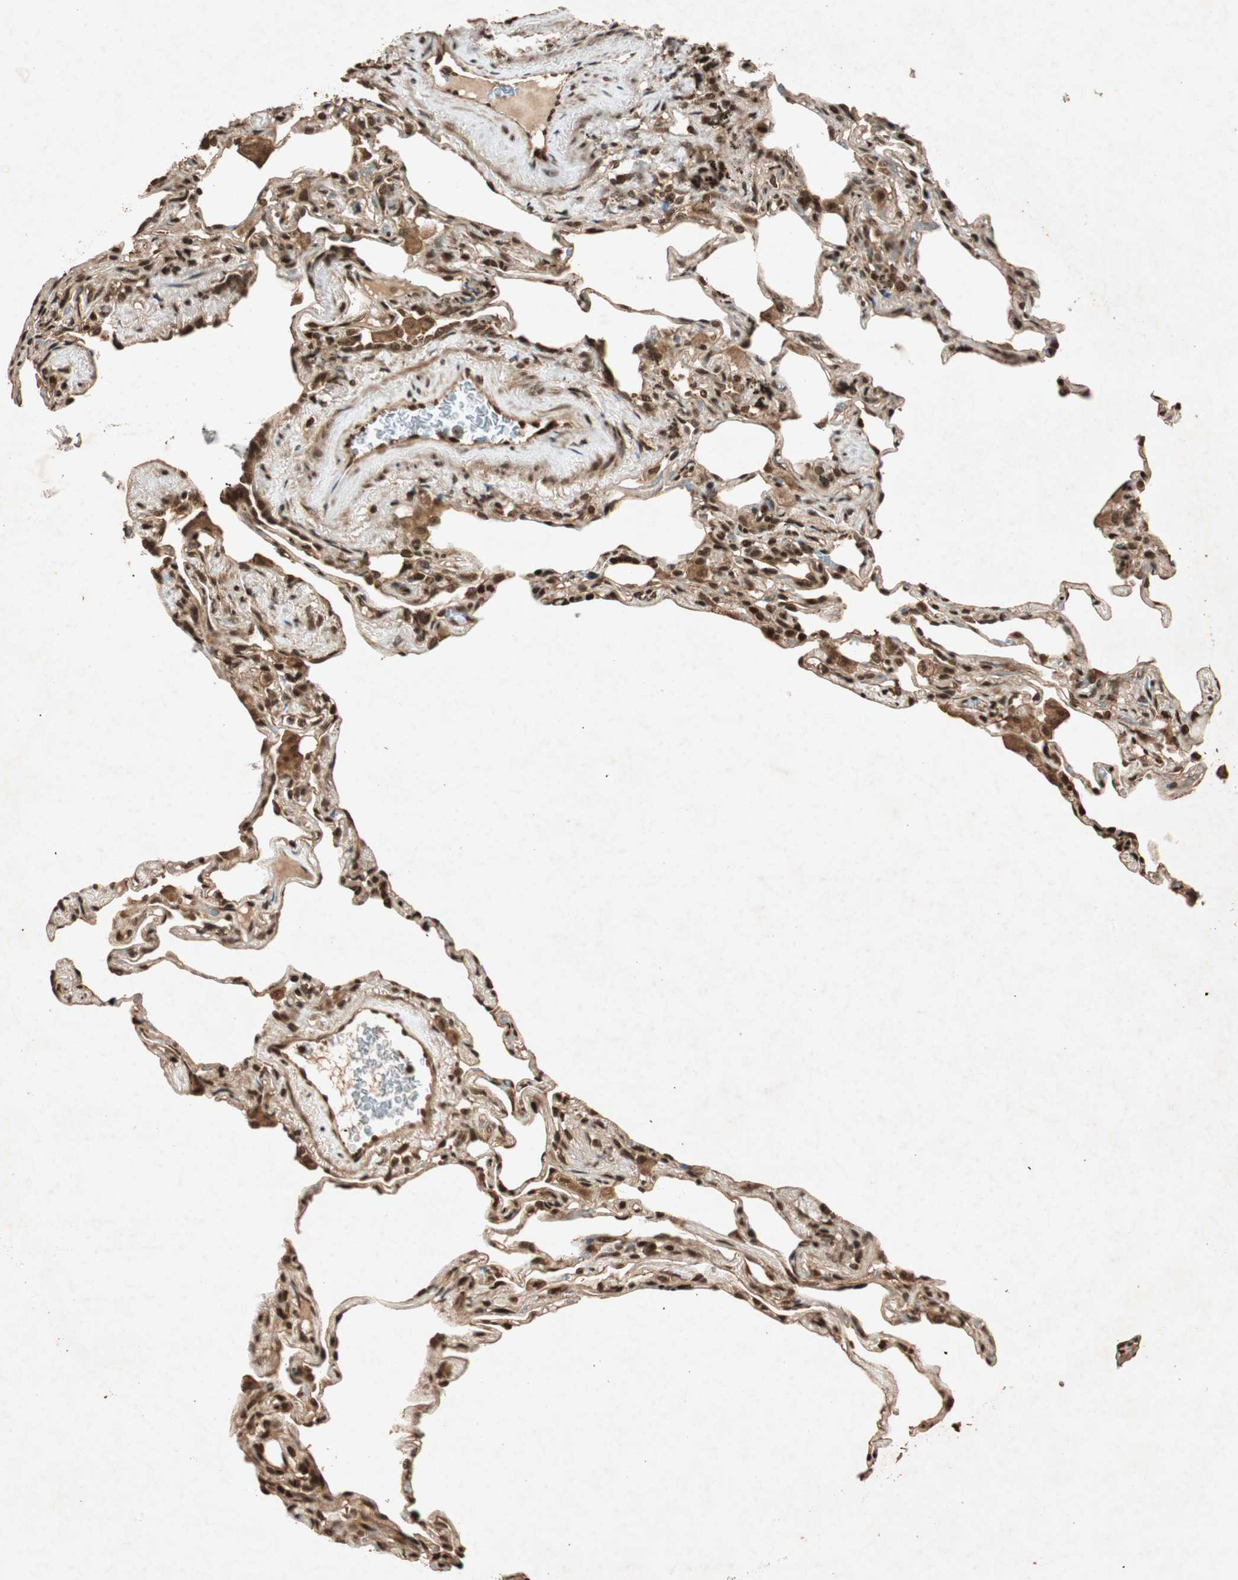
{"staining": {"intensity": "moderate", "quantity": "25%-75%", "location": "nuclear"}, "tissue": "lung", "cell_type": "Alveolar cells", "image_type": "normal", "snomed": [{"axis": "morphology", "description": "Normal tissue, NOS"}, {"axis": "morphology", "description": "Inflammation, NOS"}, {"axis": "topography", "description": "Lung"}], "caption": "Lung stained with DAB immunohistochemistry exhibits medium levels of moderate nuclear staining in about 25%-75% of alveolar cells. (IHC, brightfield microscopy, high magnification).", "gene": "ALKBH5", "patient": {"sex": "male", "age": 69}}